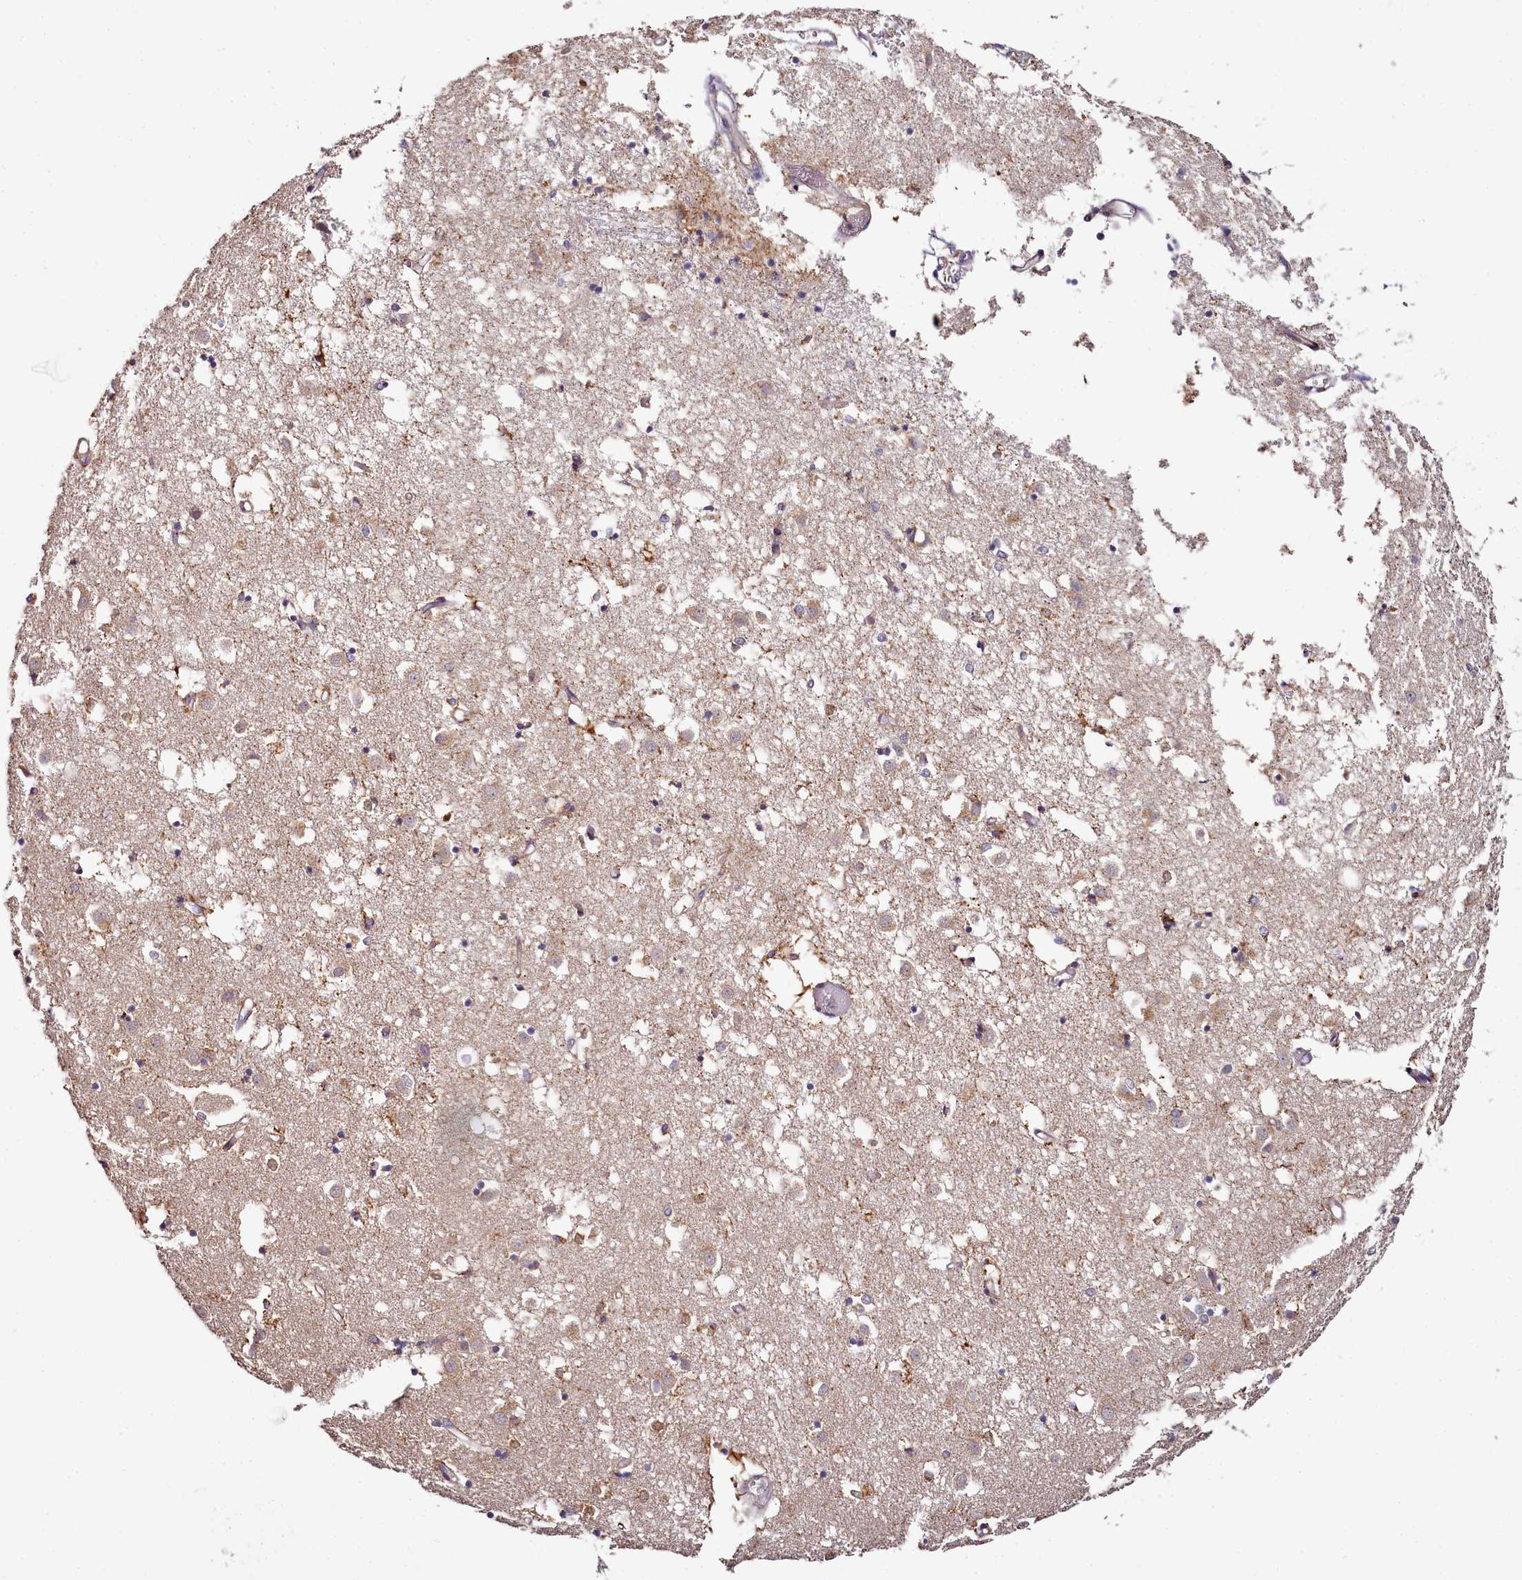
{"staining": {"intensity": "weak", "quantity": "25%-75%", "location": "cytoplasmic/membranous"}, "tissue": "caudate", "cell_type": "Glial cells", "image_type": "normal", "snomed": [{"axis": "morphology", "description": "Normal tissue, NOS"}, {"axis": "topography", "description": "Lateral ventricle wall"}], "caption": "Immunohistochemical staining of normal human caudate shows weak cytoplasmic/membranous protein staining in approximately 25%-75% of glial cells.", "gene": "ACSS1", "patient": {"sex": "male", "age": 70}}